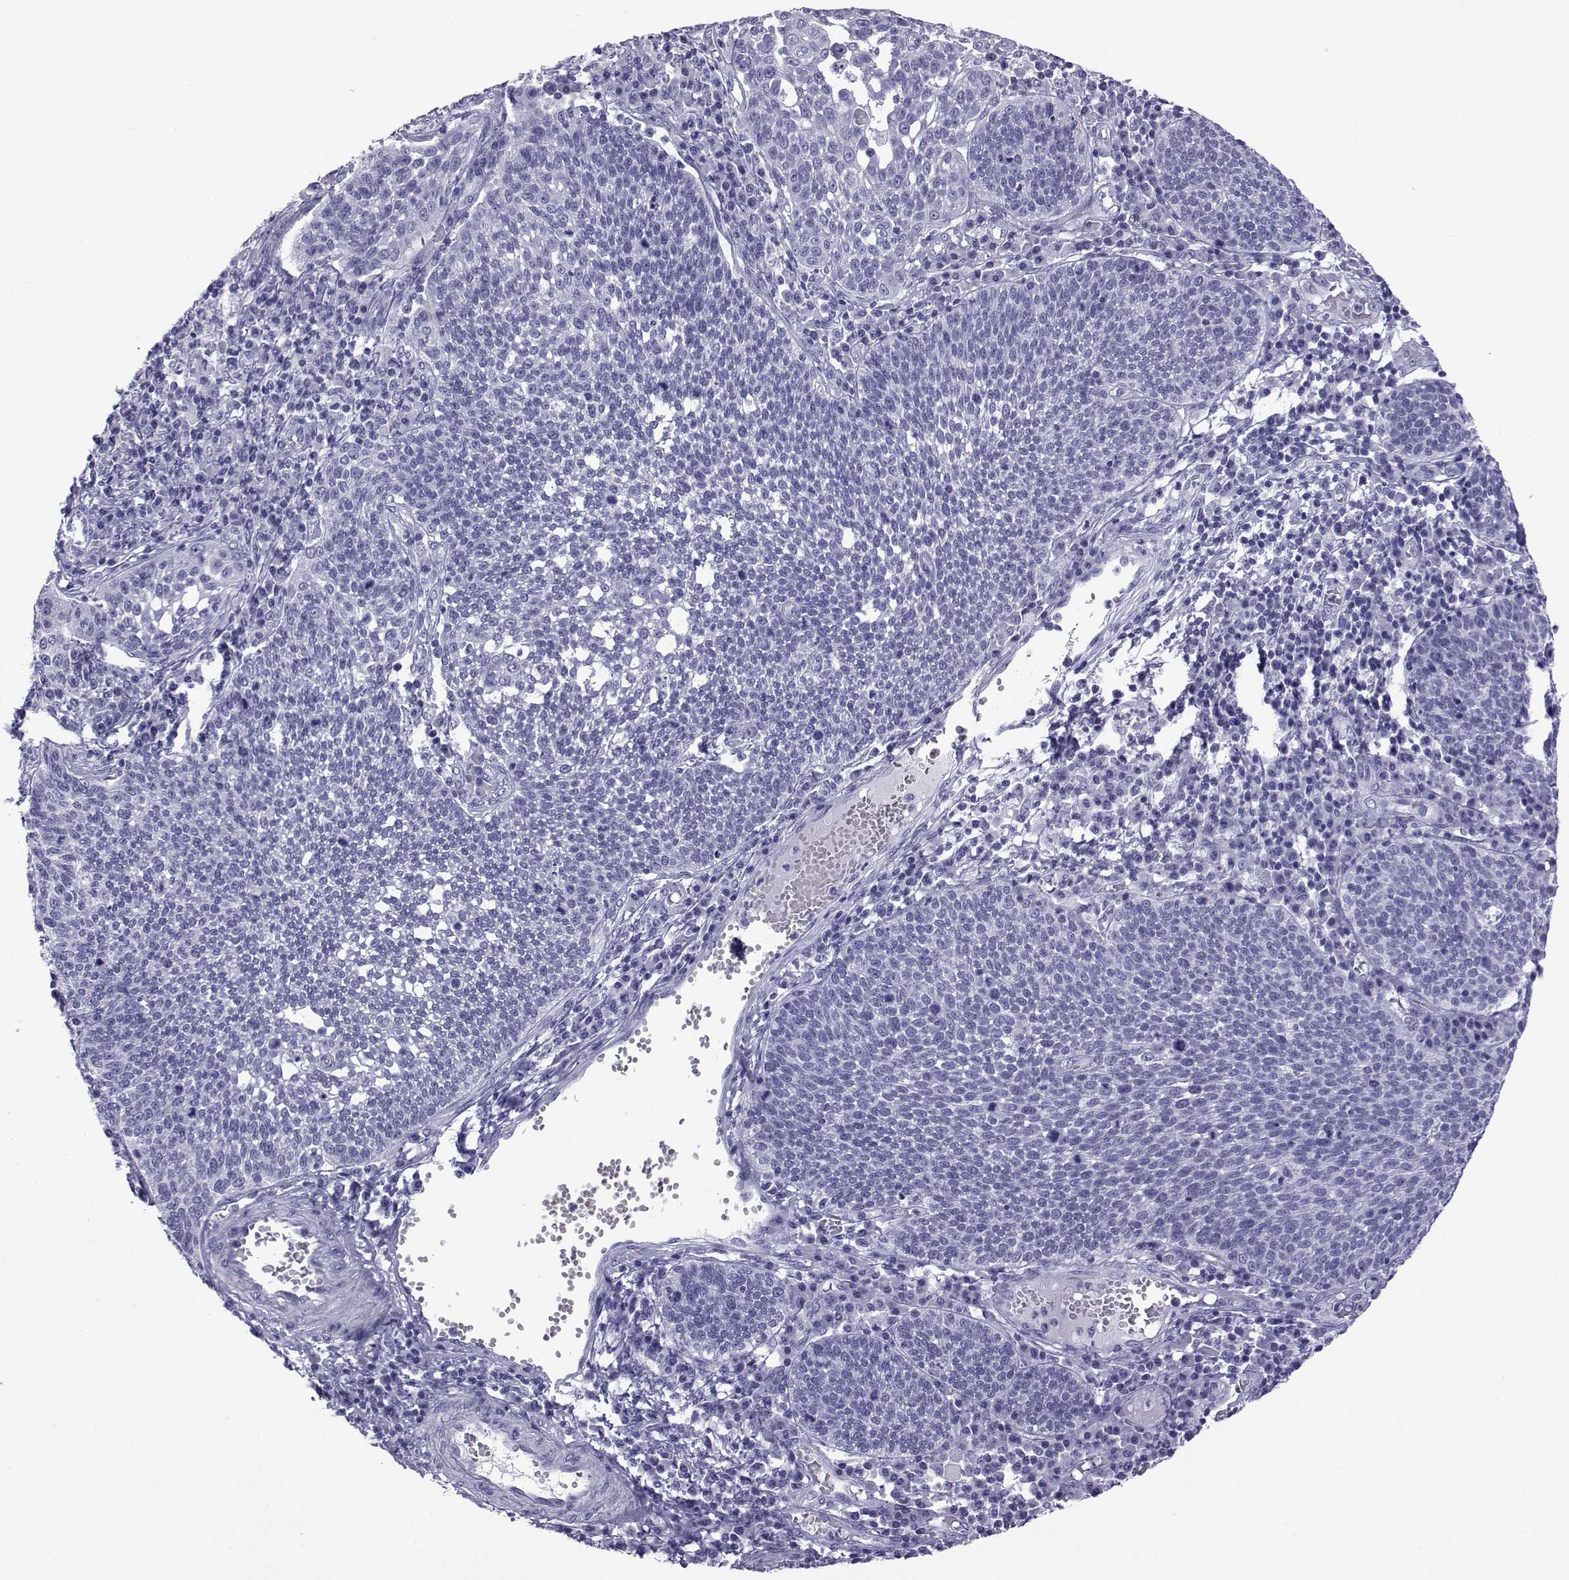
{"staining": {"intensity": "negative", "quantity": "none", "location": "none"}, "tissue": "cervical cancer", "cell_type": "Tumor cells", "image_type": "cancer", "snomed": [{"axis": "morphology", "description": "Squamous cell carcinoma, NOS"}, {"axis": "topography", "description": "Cervix"}], "caption": "High magnification brightfield microscopy of cervical cancer (squamous cell carcinoma) stained with DAB (brown) and counterstained with hematoxylin (blue): tumor cells show no significant positivity.", "gene": "ACTL7A", "patient": {"sex": "female", "age": 34}}